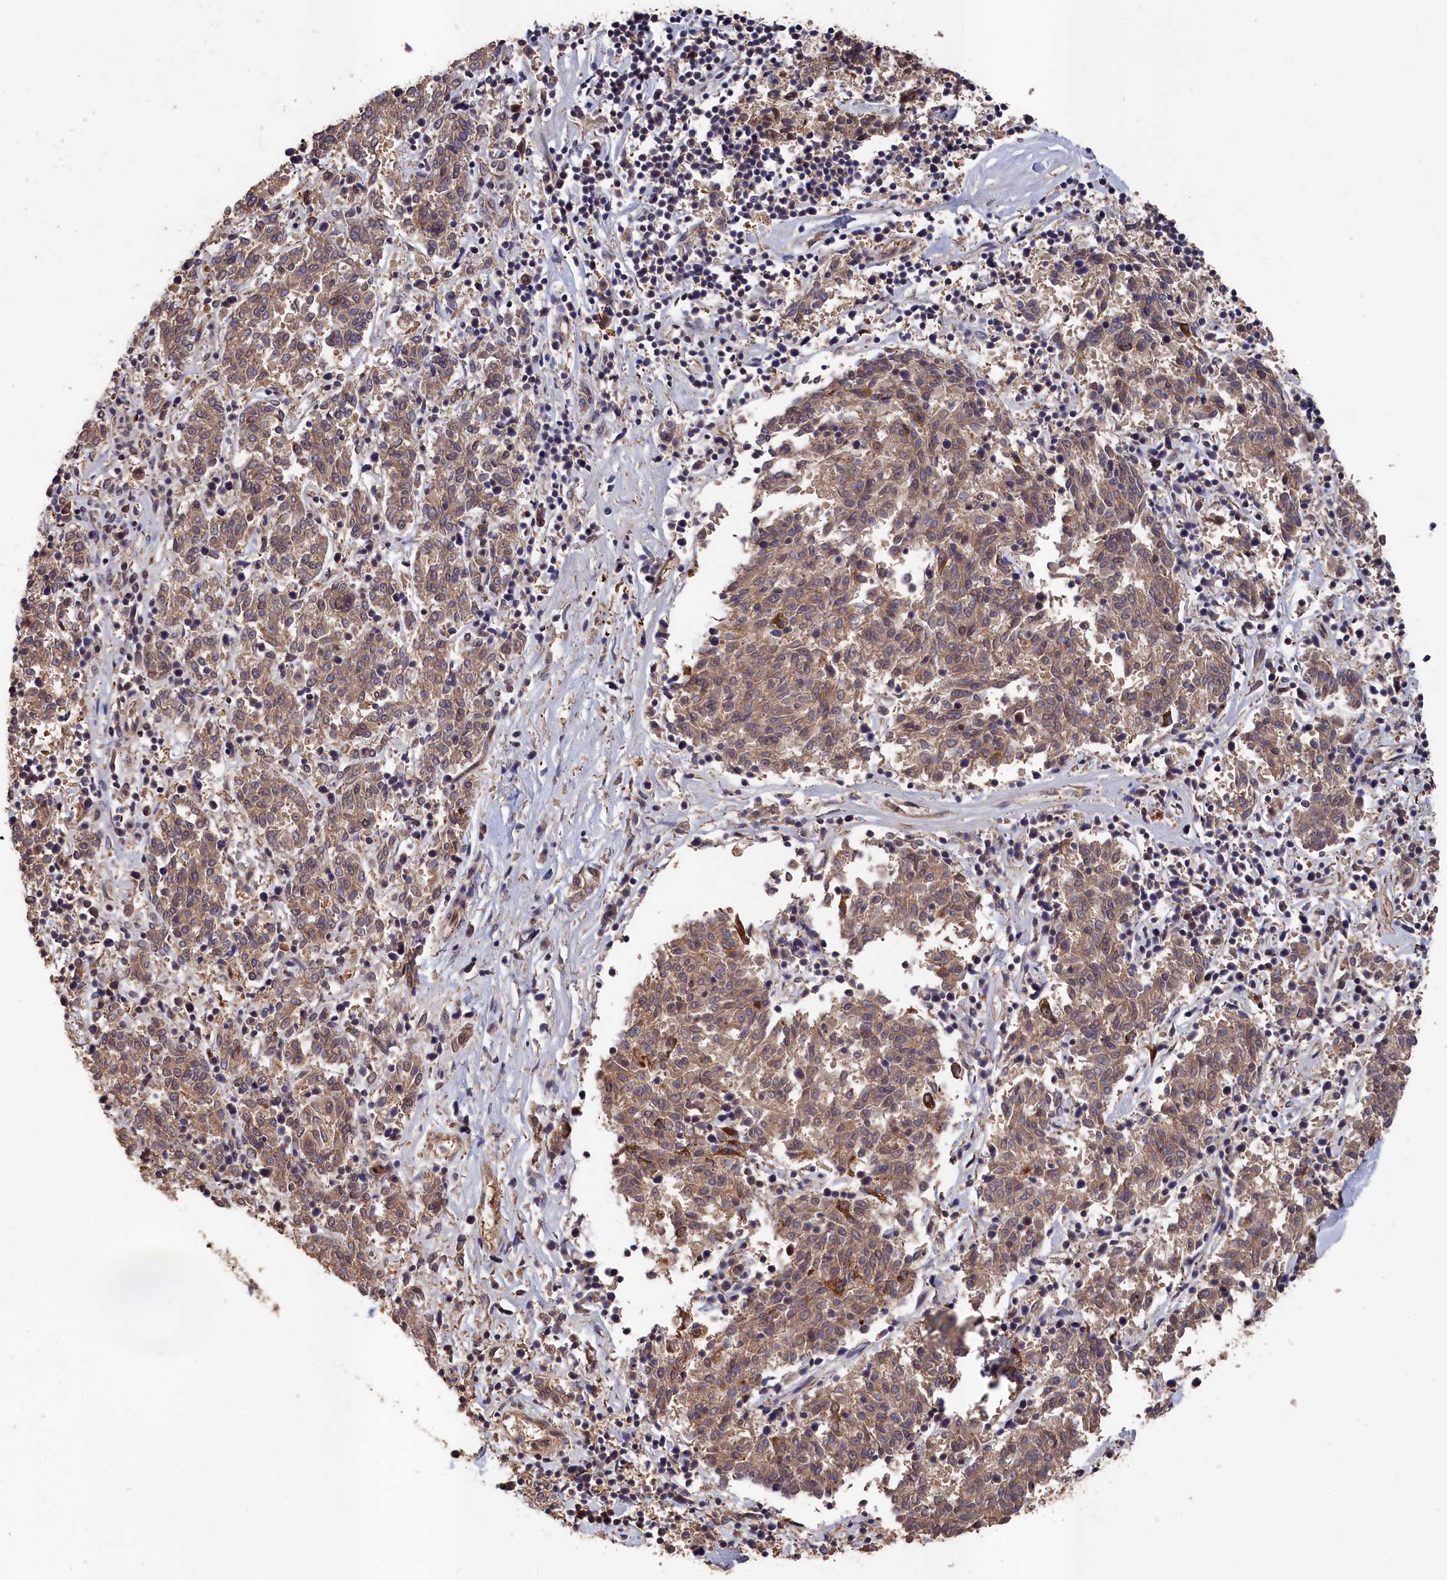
{"staining": {"intensity": "moderate", "quantity": "25%-75%", "location": "cytoplasmic/membranous,nuclear"}, "tissue": "melanoma", "cell_type": "Tumor cells", "image_type": "cancer", "snomed": [{"axis": "morphology", "description": "Malignant melanoma, NOS"}, {"axis": "topography", "description": "Skin"}], "caption": "Immunohistochemistry image of neoplastic tissue: human melanoma stained using immunohistochemistry reveals medium levels of moderate protein expression localized specifically in the cytoplasmic/membranous and nuclear of tumor cells, appearing as a cytoplasmic/membranous and nuclear brown color.", "gene": "RMI2", "patient": {"sex": "female", "age": 72}}